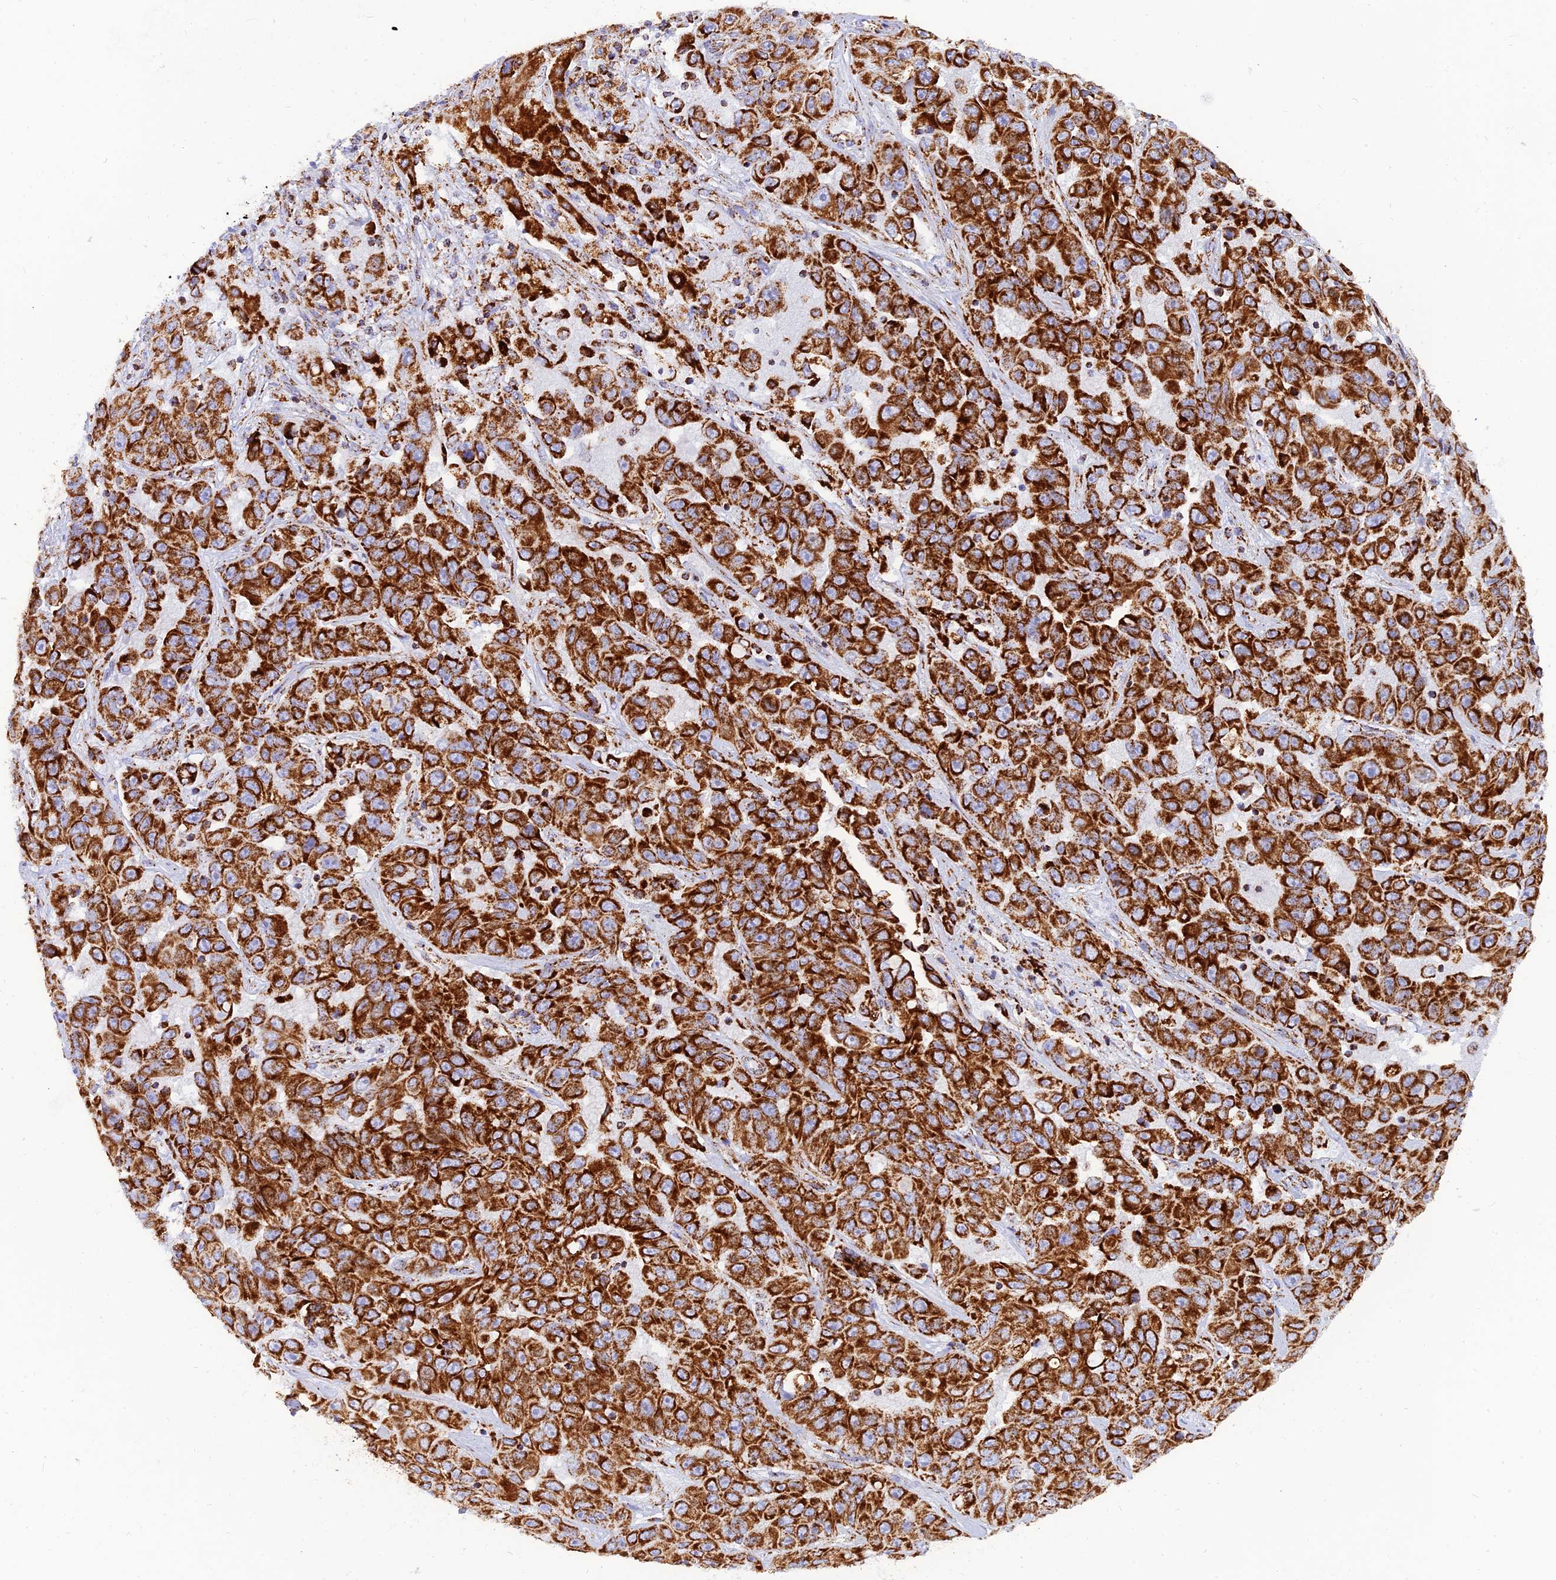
{"staining": {"intensity": "strong", "quantity": ">75%", "location": "cytoplasmic/membranous"}, "tissue": "liver cancer", "cell_type": "Tumor cells", "image_type": "cancer", "snomed": [{"axis": "morphology", "description": "Cholangiocarcinoma"}, {"axis": "topography", "description": "Liver"}], "caption": "Liver cancer stained for a protein displays strong cytoplasmic/membranous positivity in tumor cells.", "gene": "NDUFB6", "patient": {"sex": "female", "age": 52}}